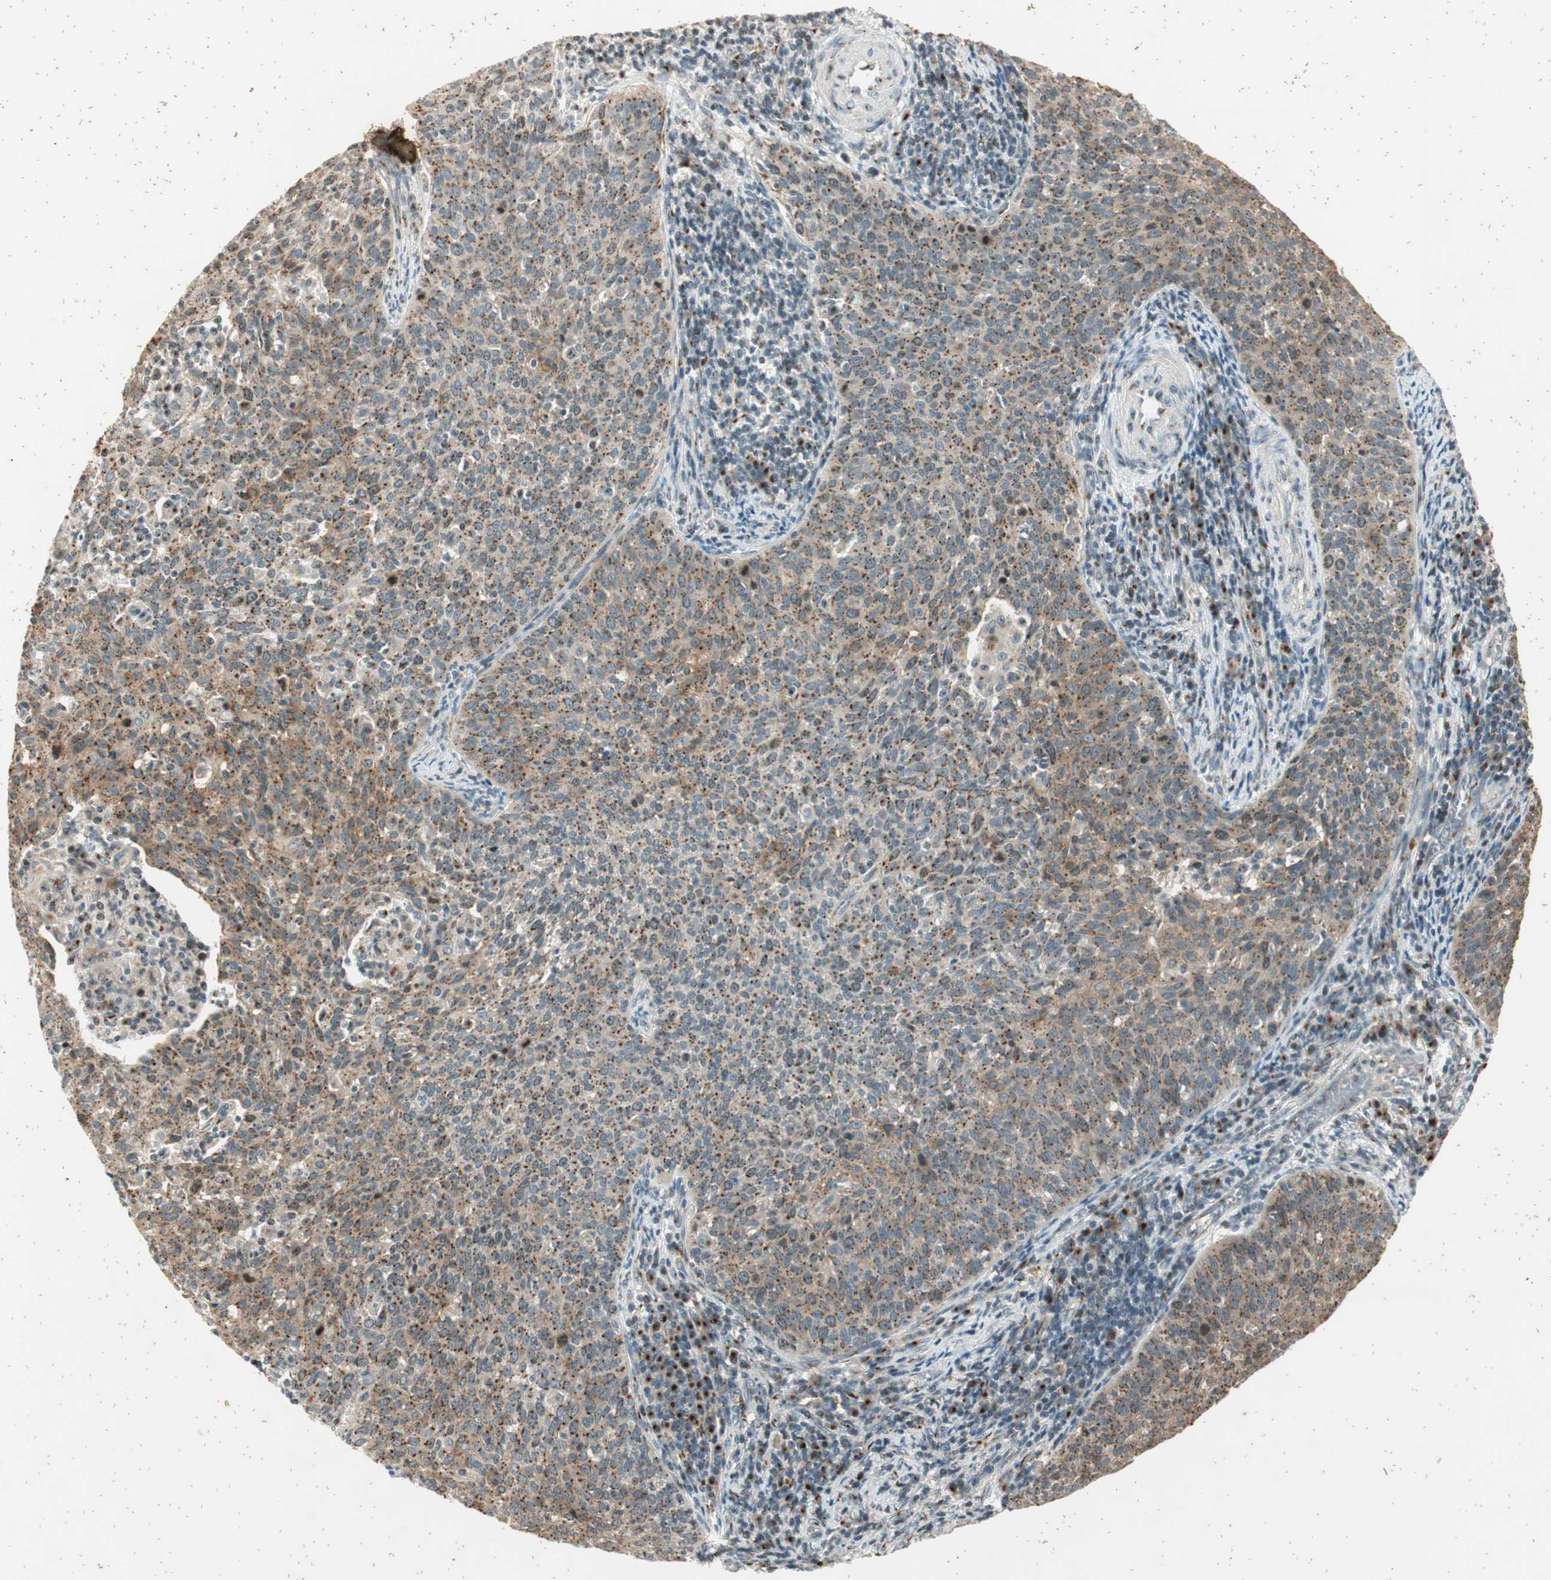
{"staining": {"intensity": "weak", "quantity": ">75%", "location": "cytoplasmic/membranous"}, "tissue": "cervical cancer", "cell_type": "Tumor cells", "image_type": "cancer", "snomed": [{"axis": "morphology", "description": "Squamous cell carcinoma, NOS"}, {"axis": "topography", "description": "Cervix"}], "caption": "There is low levels of weak cytoplasmic/membranous positivity in tumor cells of cervical cancer (squamous cell carcinoma), as demonstrated by immunohistochemical staining (brown color).", "gene": "NEO1", "patient": {"sex": "female", "age": 38}}